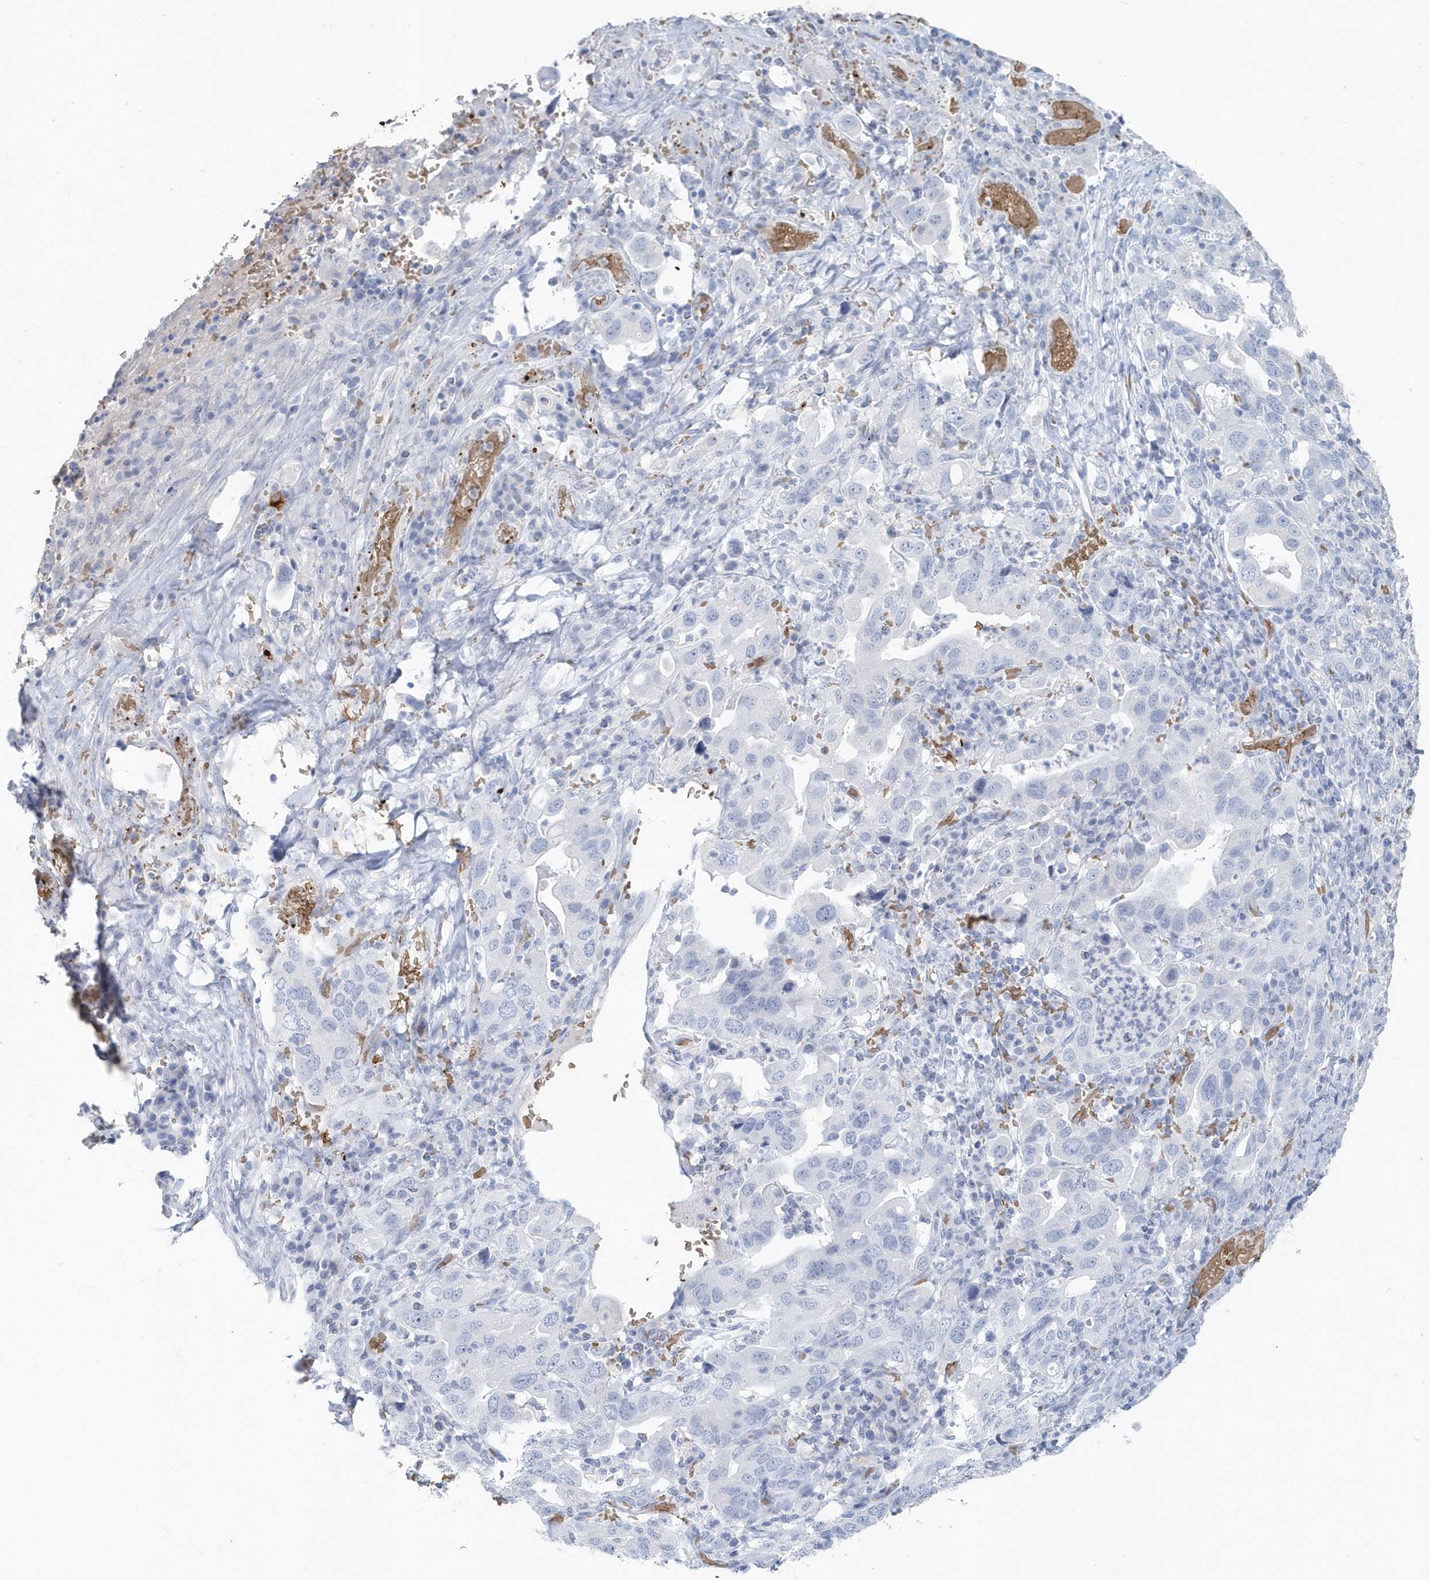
{"staining": {"intensity": "negative", "quantity": "none", "location": "none"}, "tissue": "stomach cancer", "cell_type": "Tumor cells", "image_type": "cancer", "snomed": [{"axis": "morphology", "description": "Adenocarcinoma, NOS"}, {"axis": "topography", "description": "Stomach, upper"}], "caption": "Tumor cells are negative for brown protein staining in stomach cancer.", "gene": "HBA2", "patient": {"sex": "male", "age": 62}}